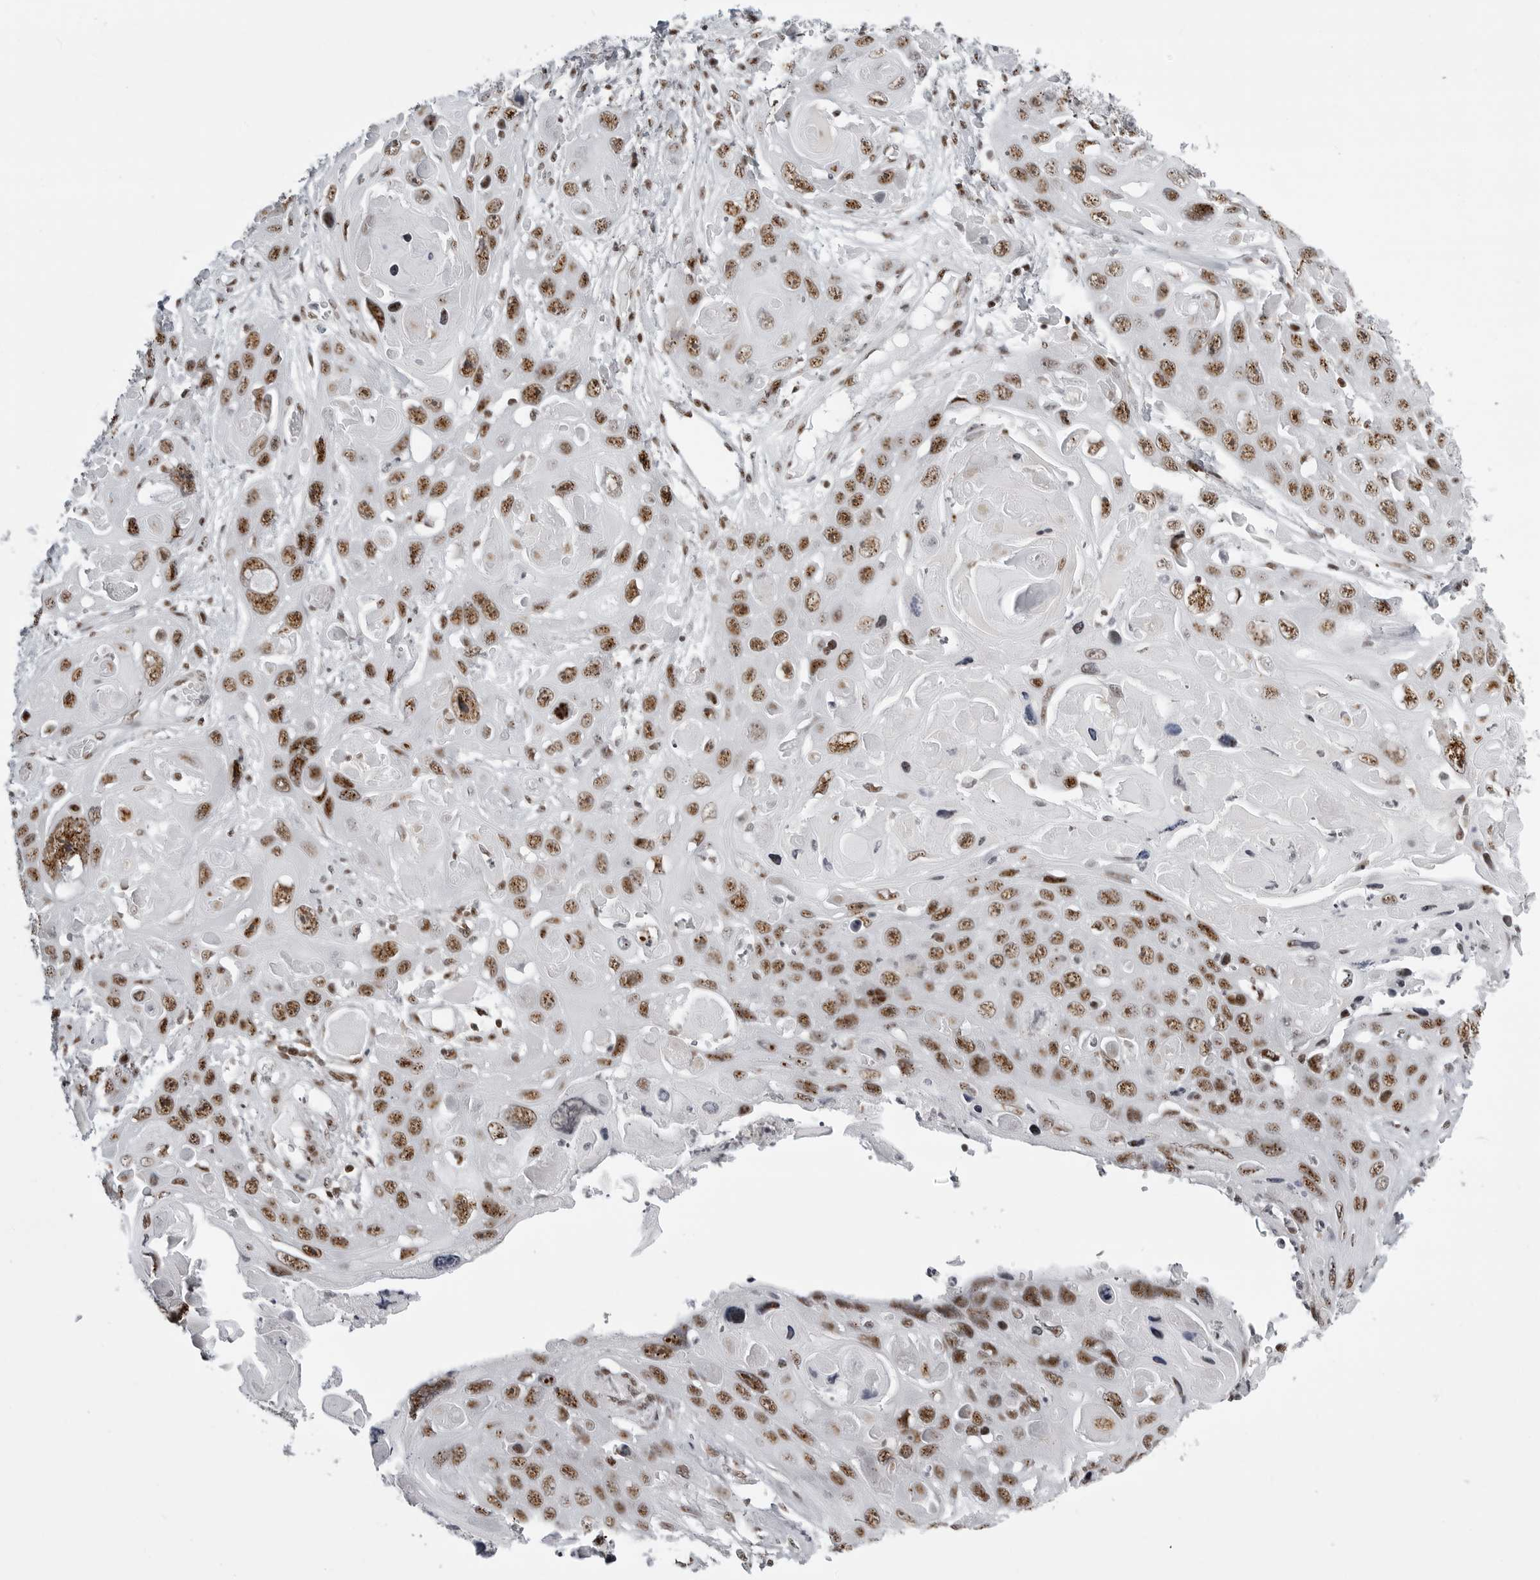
{"staining": {"intensity": "strong", "quantity": ">75%", "location": "nuclear"}, "tissue": "skin cancer", "cell_type": "Tumor cells", "image_type": "cancer", "snomed": [{"axis": "morphology", "description": "Squamous cell carcinoma, NOS"}, {"axis": "topography", "description": "Skin"}], "caption": "This is an image of immunohistochemistry staining of skin cancer, which shows strong expression in the nuclear of tumor cells.", "gene": "WRAP53", "patient": {"sex": "male", "age": 55}}